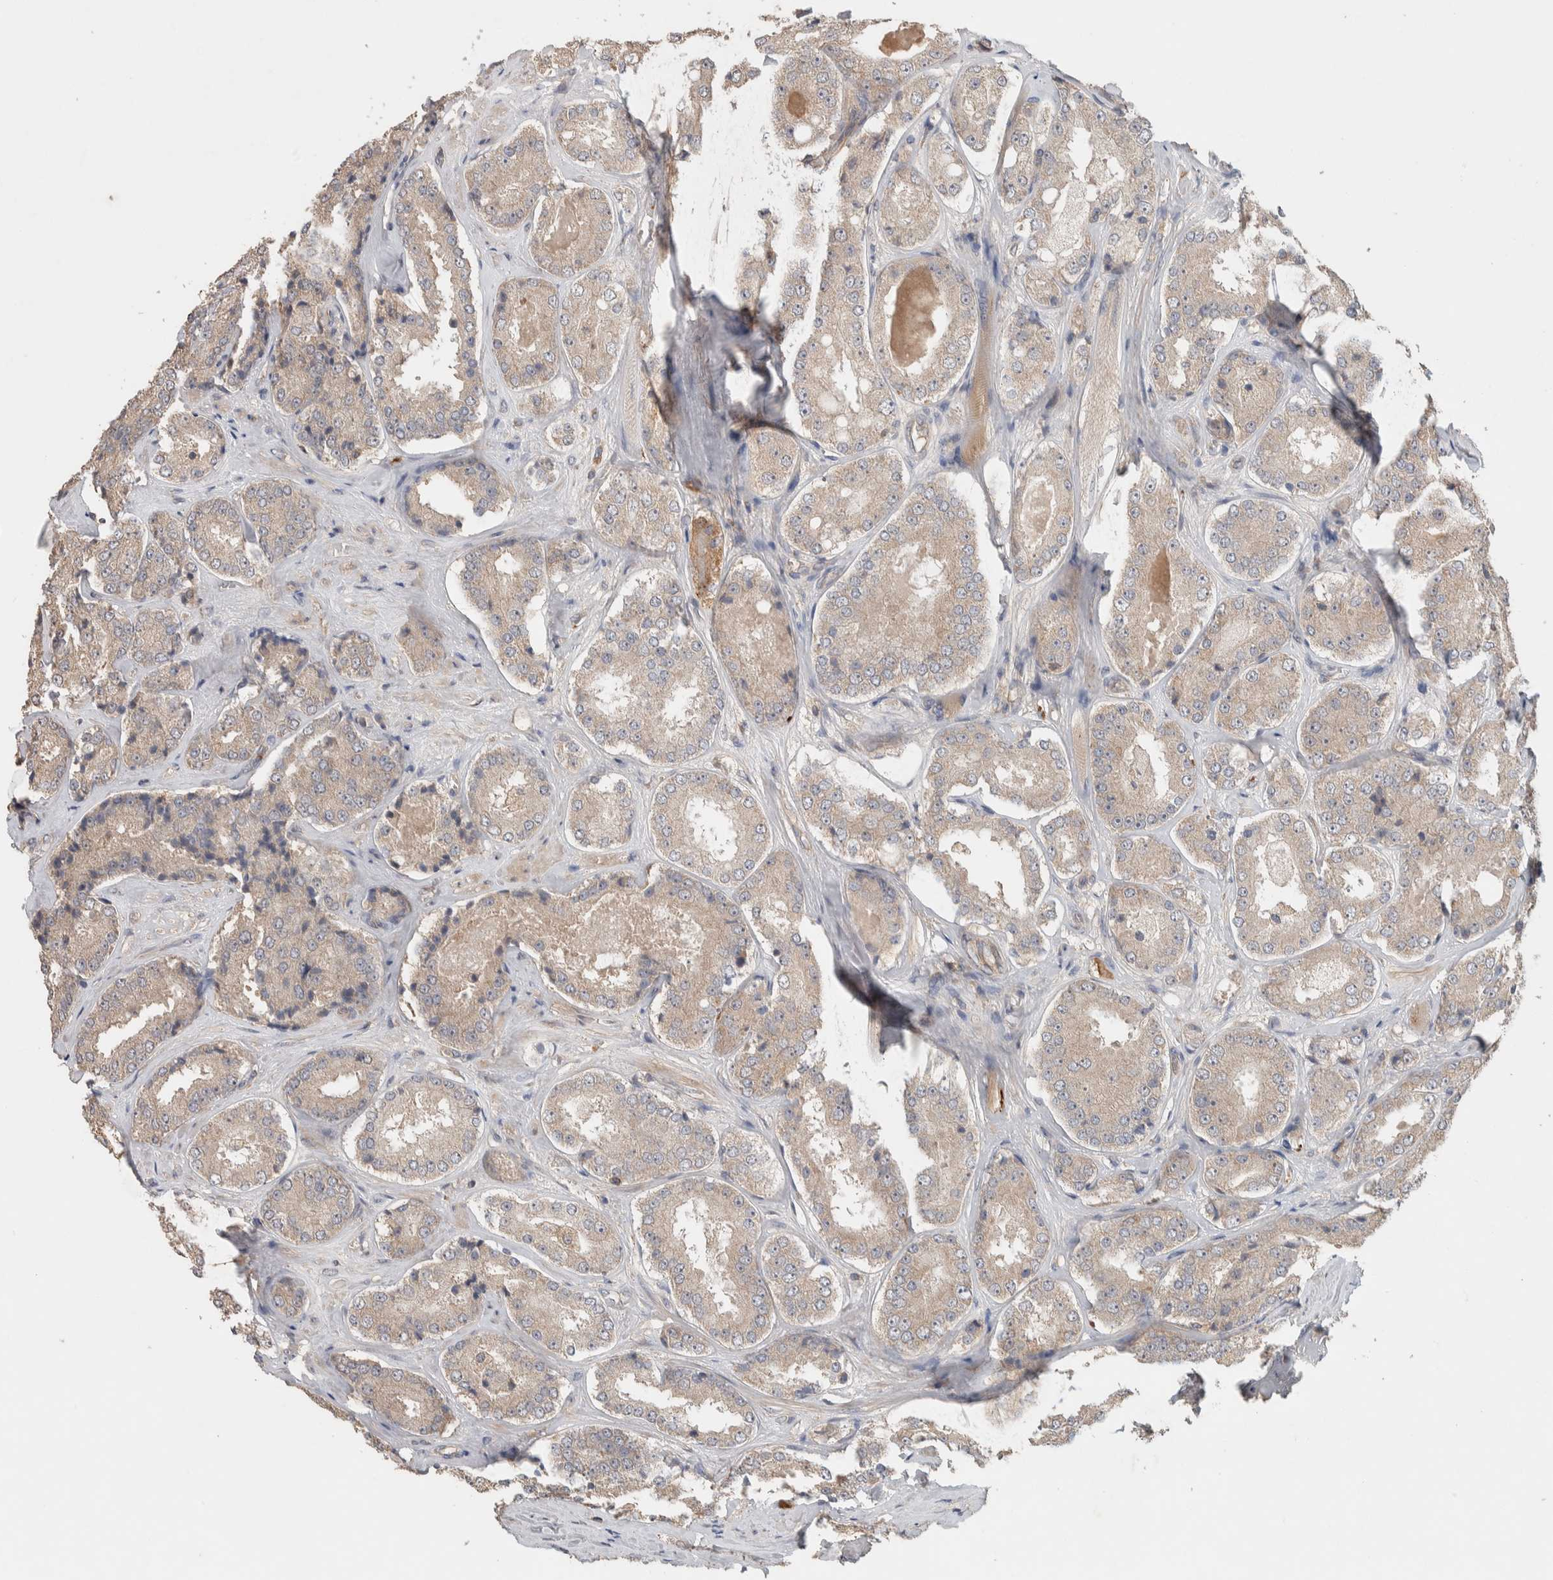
{"staining": {"intensity": "weak", "quantity": "<25%", "location": "cytoplasmic/membranous"}, "tissue": "prostate cancer", "cell_type": "Tumor cells", "image_type": "cancer", "snomed": [{"axis": "morphology", "description": "Adenocarcinoma, High grade"}, {"axis": "topography", "description": "Prostate"}], "caption": "A histopathology image of human prostate cancer is negative for staining in tumor cells.", "gene": "DEPTOR", "patient": {"sex": "male", "age": 65}}